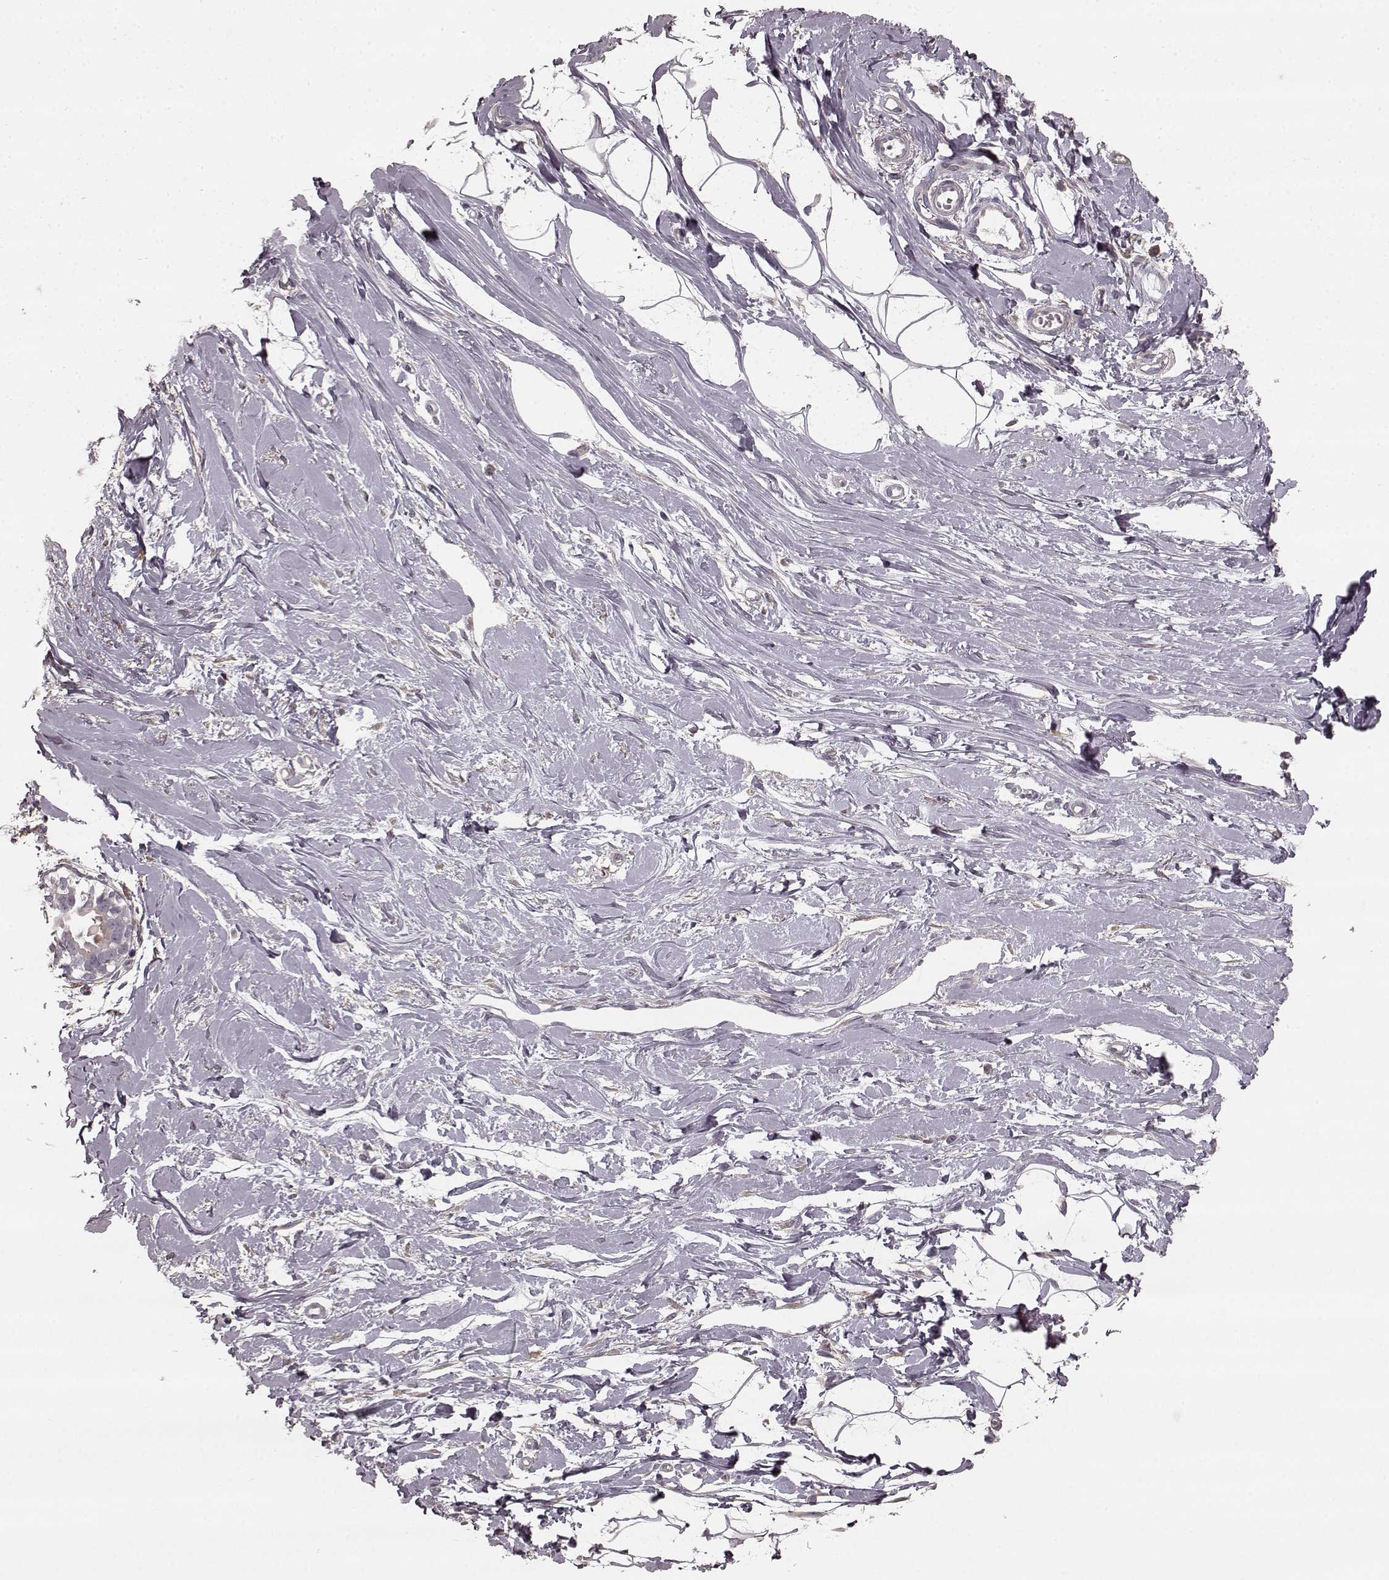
{"staining": {"intensity": "negative", "quantity": "none", "location": "none"}, "tissue": "breast", "cell_type": "Adipocytes", "image_type": "normal", "snomed": [{"axis": "morphology", "description": "Normal tissue, NOS"}, {"axis": "topography", "description": "Breast"}], "caption": "Adipocytes are negative for protein expression in benign human breast. The staining was performed using DAB (3,3'-diaminobenzidine) to visualize the protein expression in brown, while the nuclei were stained in blue with hematoxylin (Magnification: 20x).", "gene": "PRKCE", "patient": {"sex": "female", "age": 49}}